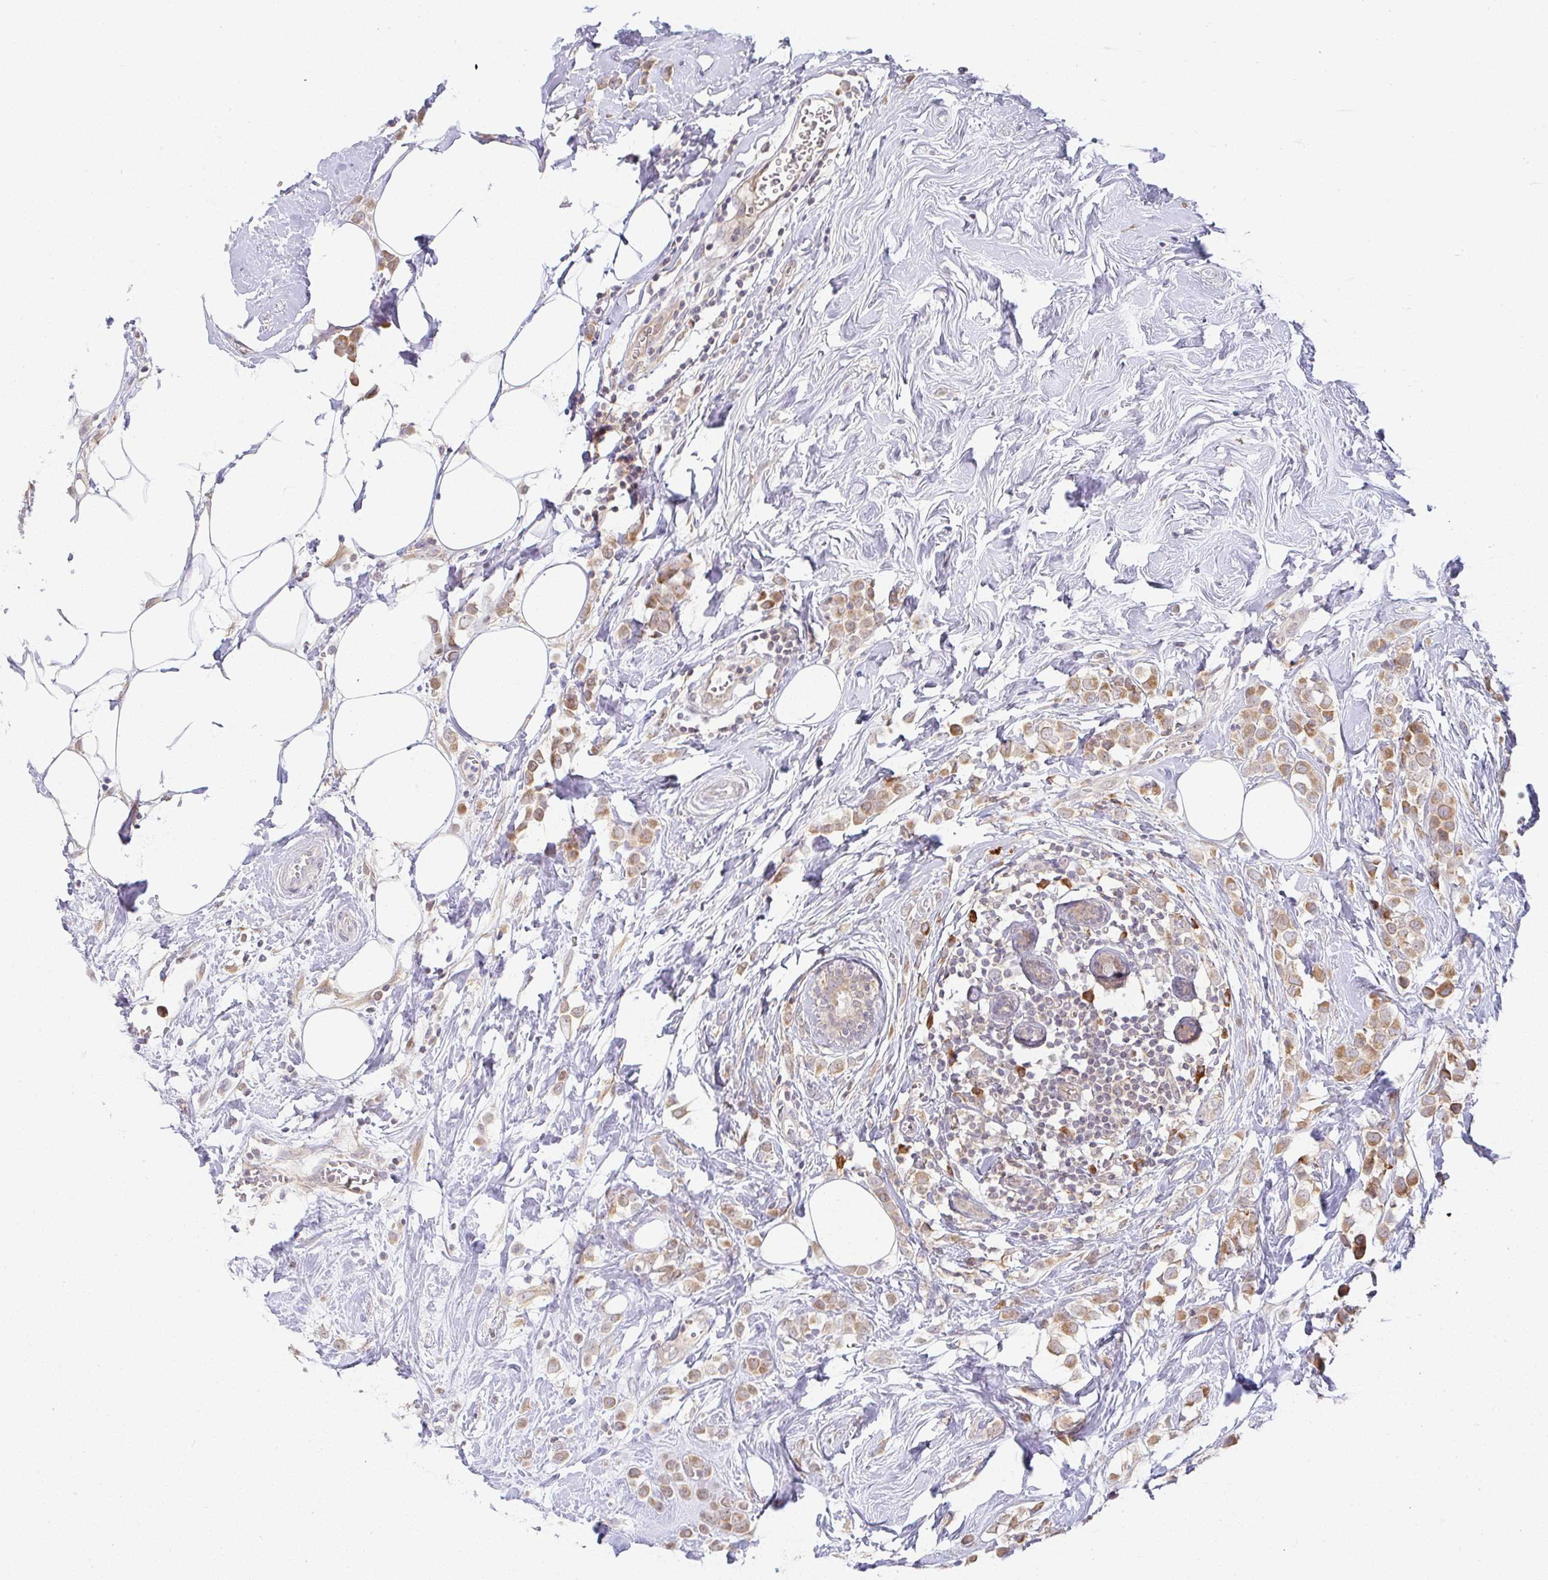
{"staining": {"intensity": "moderate", "quantity": ">75%", "location": "cytoplasmic/membranous"}, "tissue": "breast cancer", "cell_type": "Tumor cells", "image_type": "cancer", "snomed": [{"axis": "morphology", "description": "Duct carcinoma"}, {"axis": "topography", "description": "Breast"}], "caption": "This image exhibits immunohistochemistry (IHC) staining of human breast cancer, with medium moderate cytoplasmic/membranous expression in about >75% of tumor cells.", "gene": "DERL2", "patient": {"sex": "female", "age": 80}}